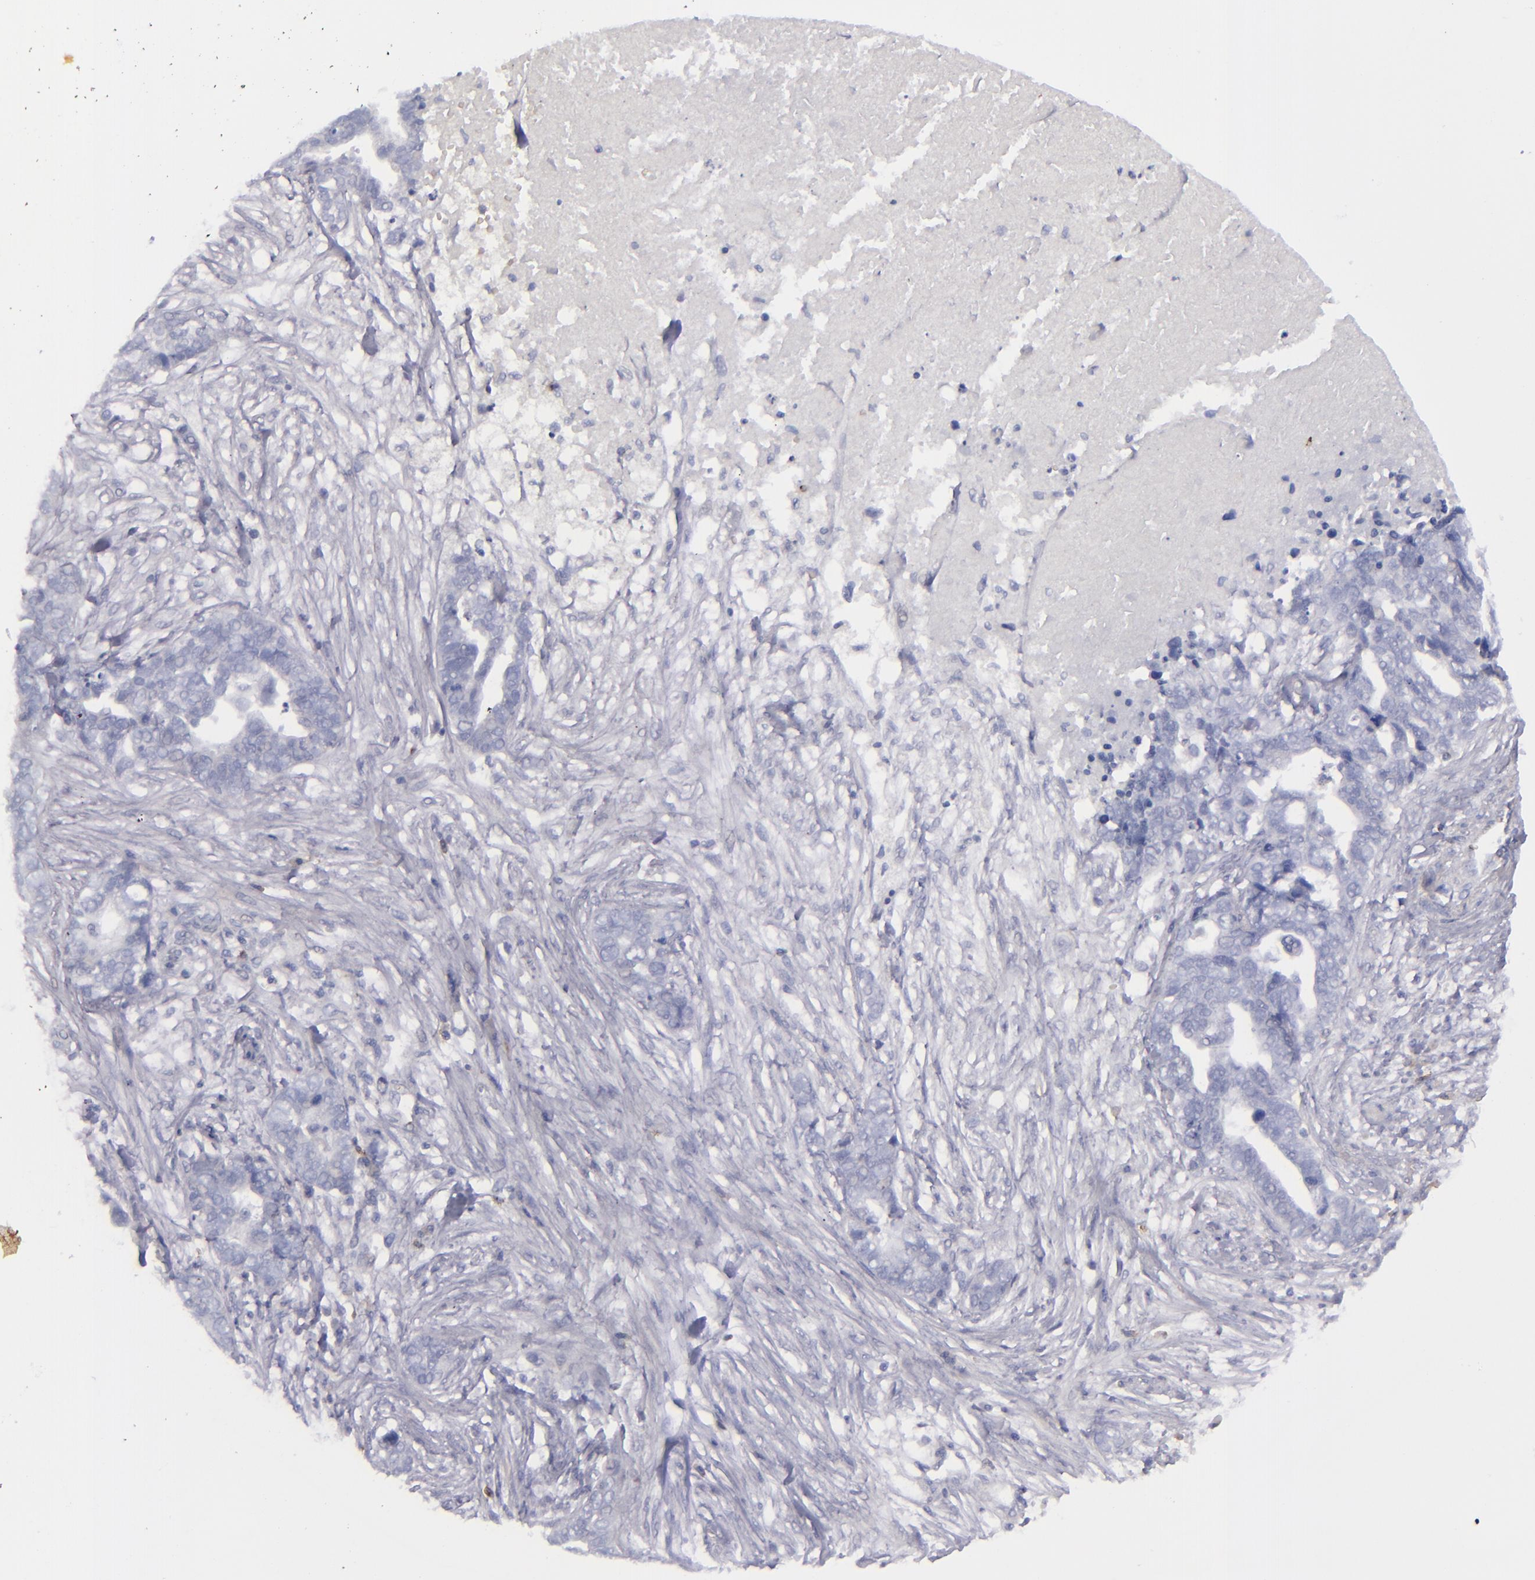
{"staining": {"intensity": "negative", "quantity": "none", "location": "none"}, "tissue": "ovarian cancer", "cell_type": "Tumor cells", "image_type": "cancer", "snomed": [{"axis": "morphology", "description": "Normal tissue, NOS"}, {"axis": "morphology", "description": "Cystadenocarcinoma, serous, NOS"}, {"axis": "topography", "description": "Fallopian tube"}, {"axis": "topography", "description": "Ovary"}], "caption": "DAB (3,3'-diaminobenzidine) immunohistochemical staining of human ovarian cancer demonstrates no significant expression in tumor cells.", "gene": "CD27", "patient": {"sex": "female", "age": 56}}